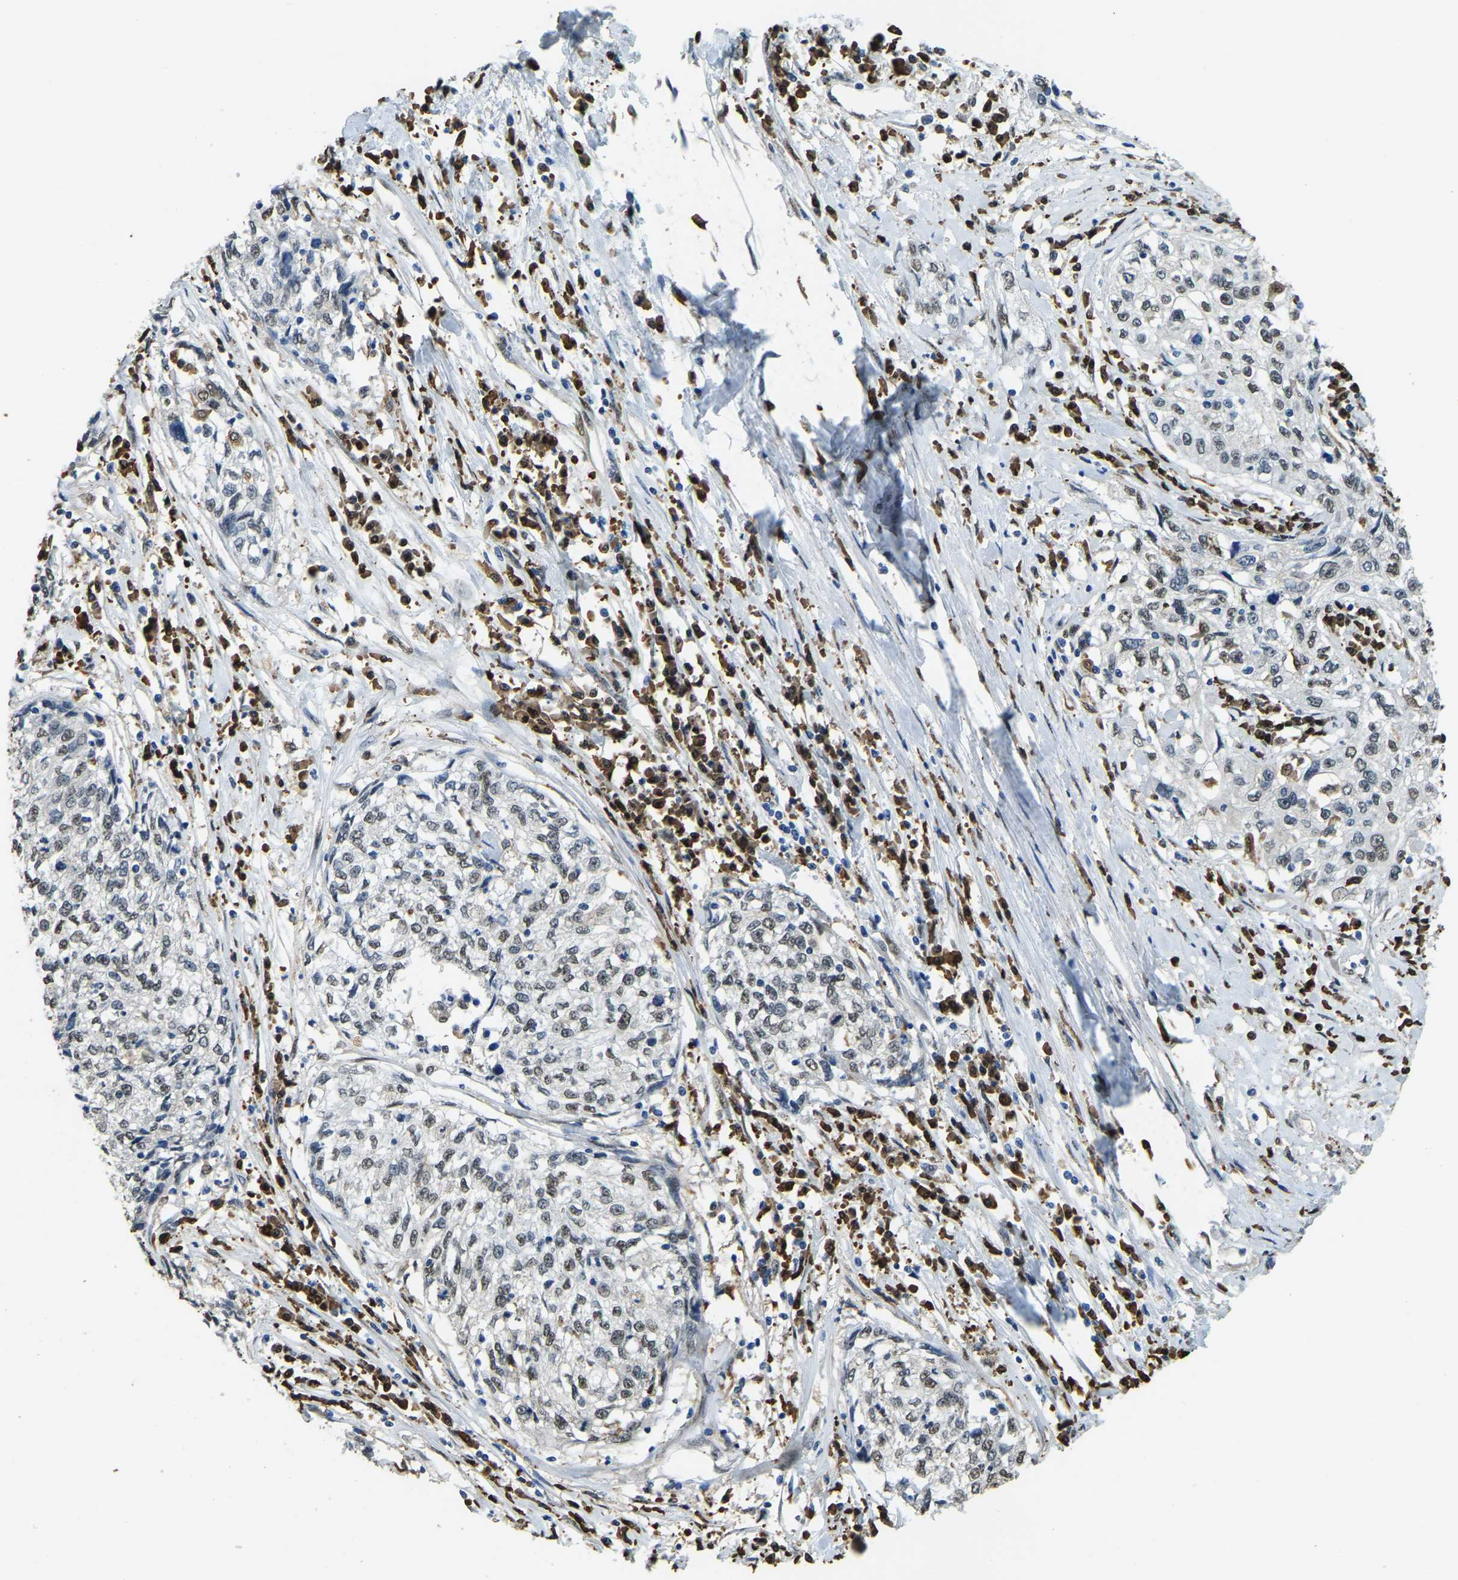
{"staining": {"intensity": "moderate", "quantity": ">75%", "location": "nuclear"}, "tissue": "cervical cancer", "cell_type": "Tumor cells", "image_type": "cancer", "snomed": [{"axis": "morphology", "description": "Squamous cell carcinoma, NOS"}, {"axis": "topography", "description": "Cervix"}], "caption": "An image of cervical squamous cell carcinoma stained for a protein reveals moderate nuclear brown staining in tumor cells.", "gene": "NANS", "patient": {"sex": "female", "age": 57}}